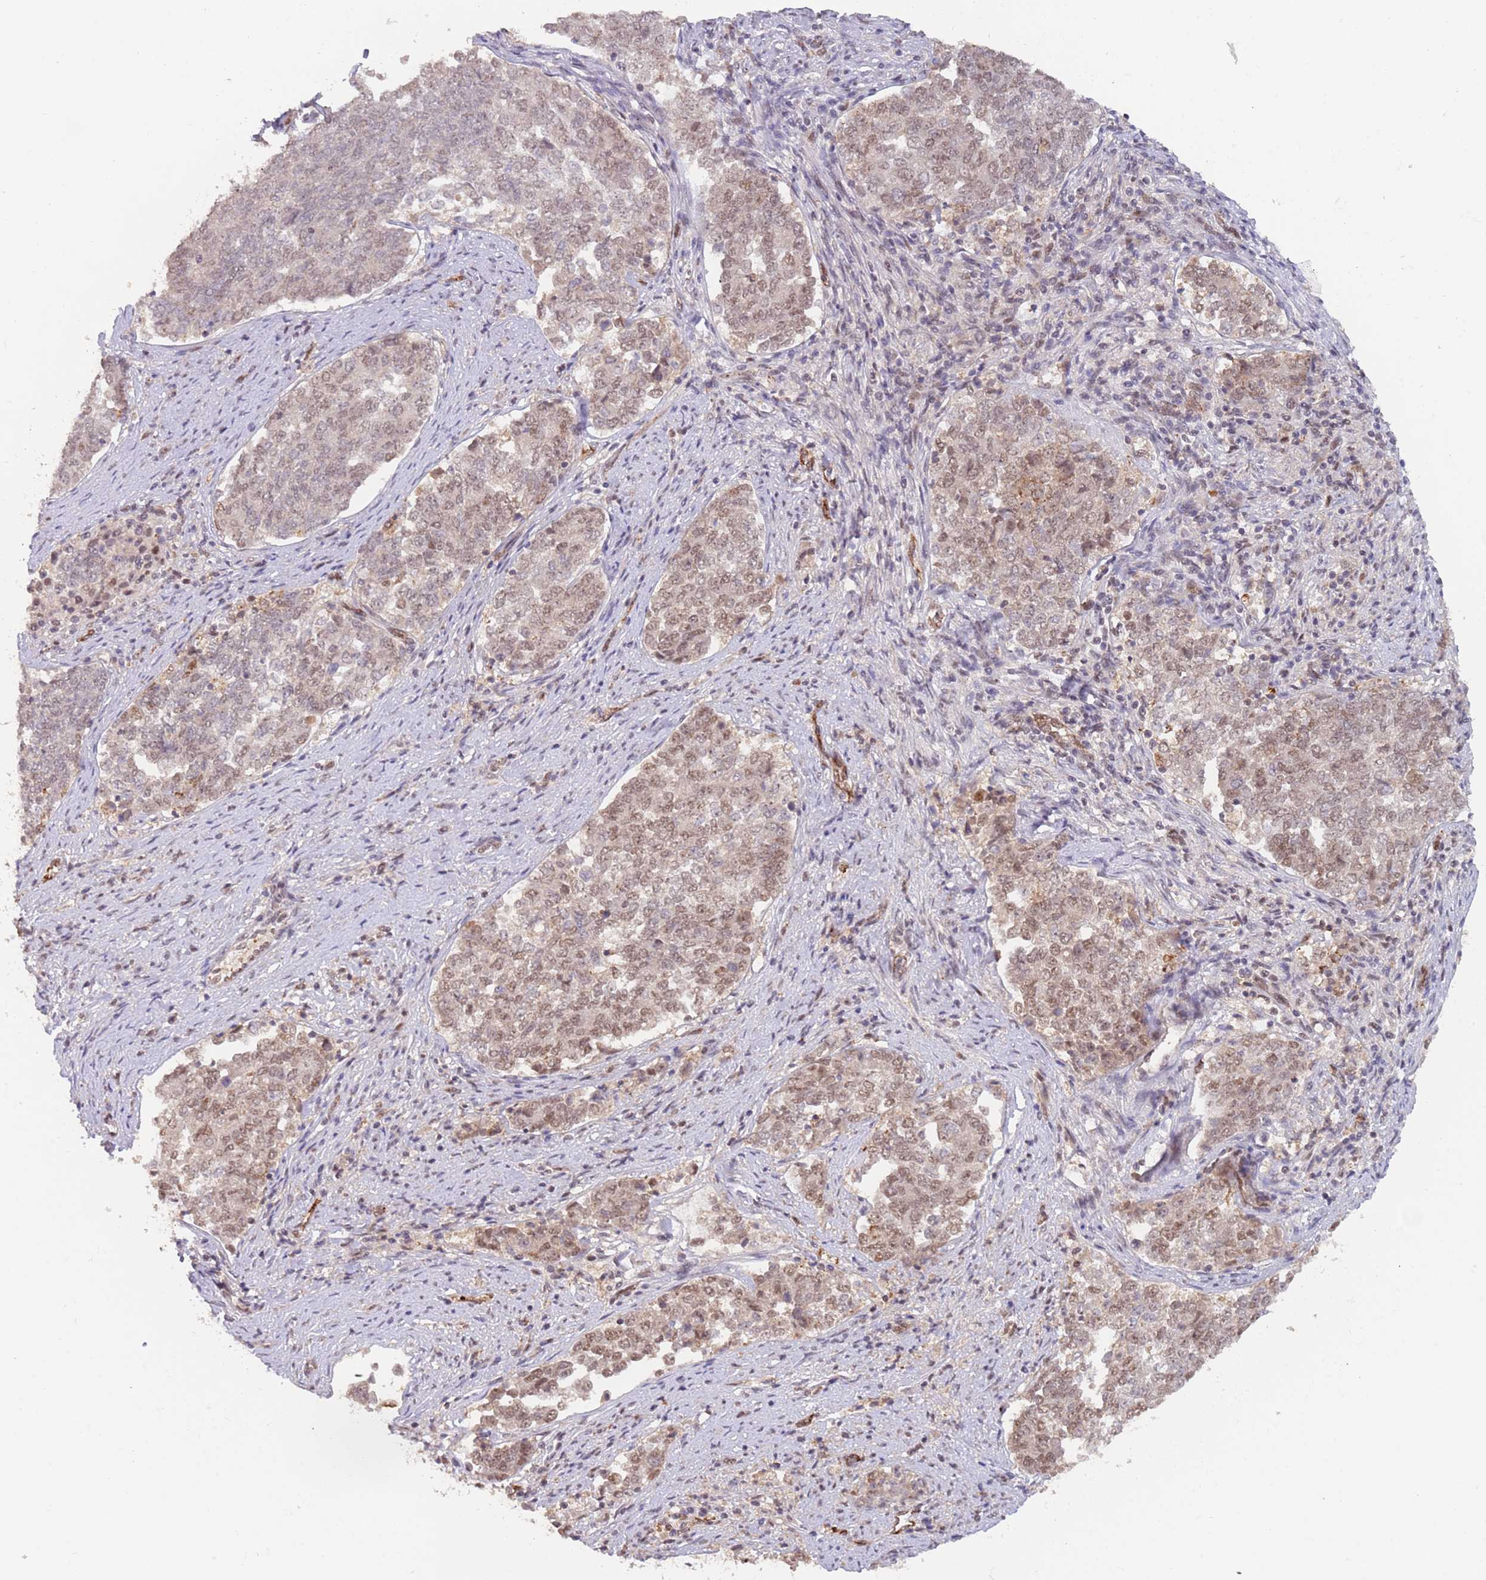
{"staining": {"intensity": "moderate", "quantity": "25%-75%", "location": "cytoplasmic/membranous,nuclear"}, "tissue": "endometrial cancer", "cell_type": "Tumor cells", "image_type": "cancer", "snomed": [{"axis": "morphology", "description": "Adenocarcinoma, NOS"}, {"axis": "topography", "description": "Endometrium"}], "caption": "A high-resolution photomicrograph shows IHC staining of endometrial adenocarcinoma, which demonstrates moderate cytoplasmic/membranous and nuclear staining in about 25%-75% of tumor cells.", "gene": "RFXANK", "patient": {"sex": "female", "age": 80}}